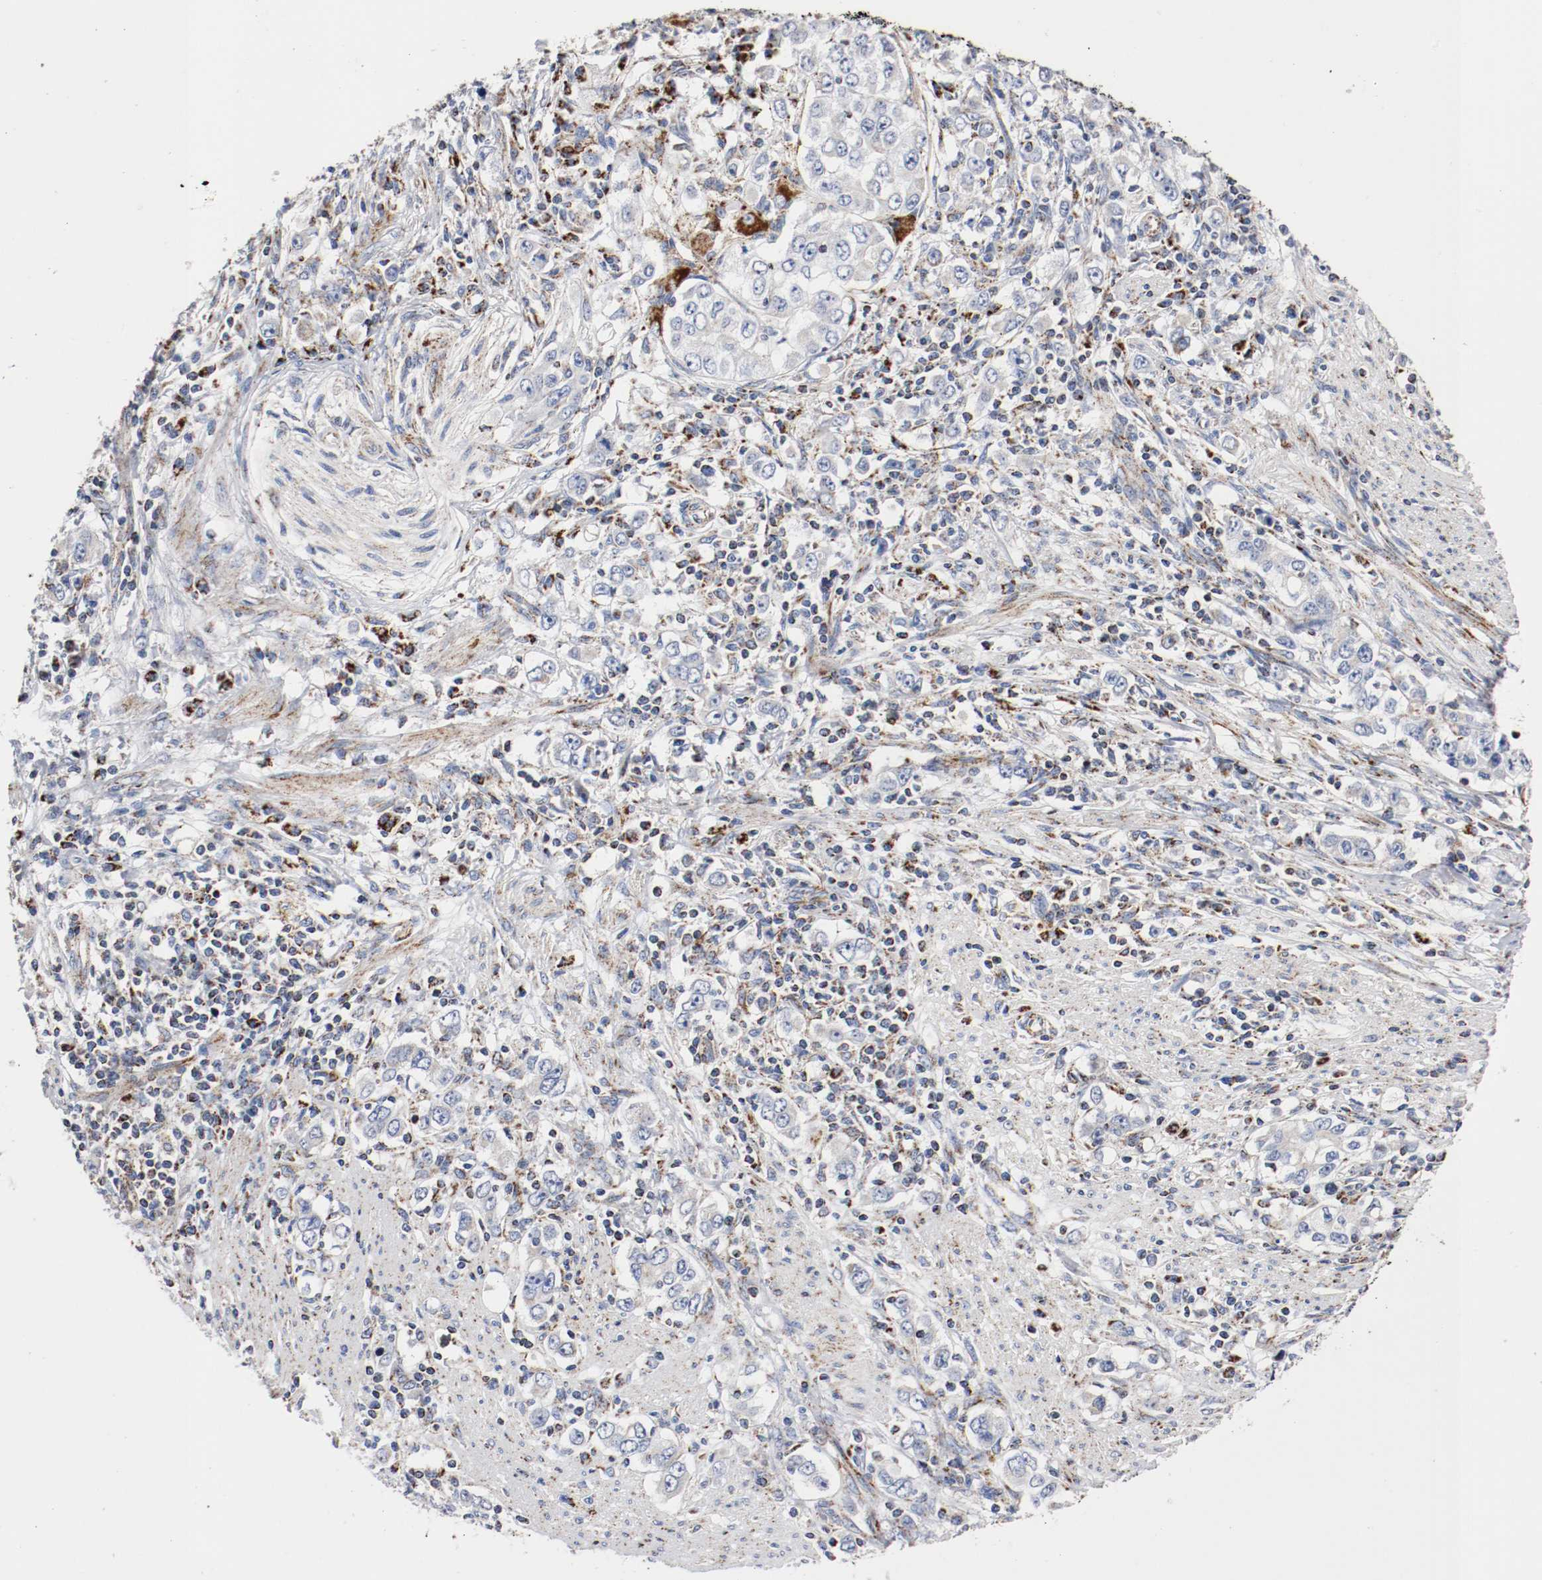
{"staining": {"intensity": "negative", "quantity": "none", "location": "none"}, "tissue": "stomach cancer", "cell_type": "Tumor cells", "image_type": "cancer", "snomed": [{"axis": "morphology", "description": "Adenocarcinoma, NOS"}, {"axis": "topography", "description": "Stomach, lower"}], "caption": "Tumor cells show no significant positivity in stomach cancer.", "gene": "TUBD1", "patient": {"sex": "female", "age": 72}}